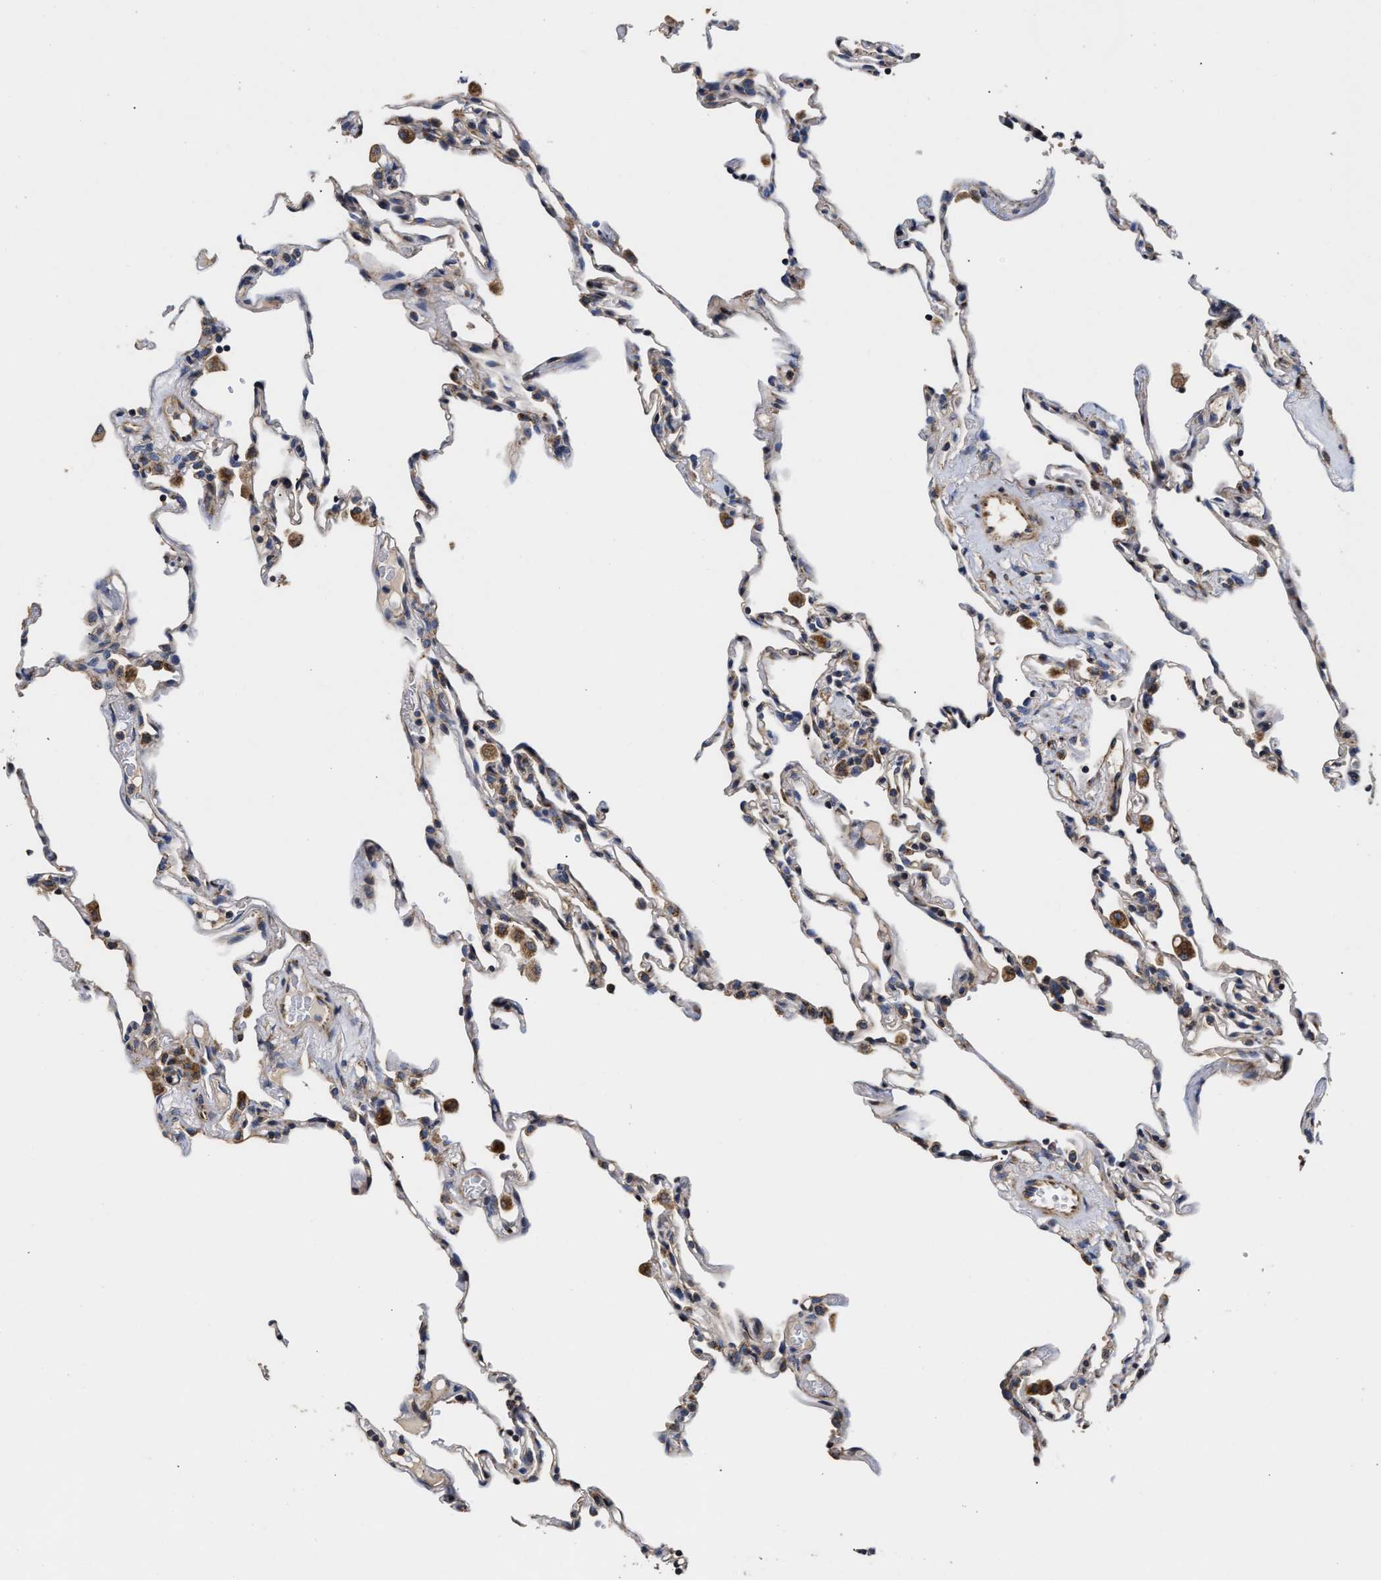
{"staining": {"intensity": "negative", "quantity": "none", "location": "none"}, "tissue": "lung", "cell_type": "Alveolar cells", "image_type": "normal", "snomed": [{"axis": "morphology", "description": "Normal tissue, NOS"}, {"axis": "topography", "description": "Lung"}], "caption": "Alveolar cells are negative for protein expression in normal human lung. The staining was performed using DAB to visualize the protein expression in brown, while the nuclei were stained in blue with hematoxylin (Magnification: 20x).", "gene": "MALSU1", "patient": {"sex": "male", "age": 59}}